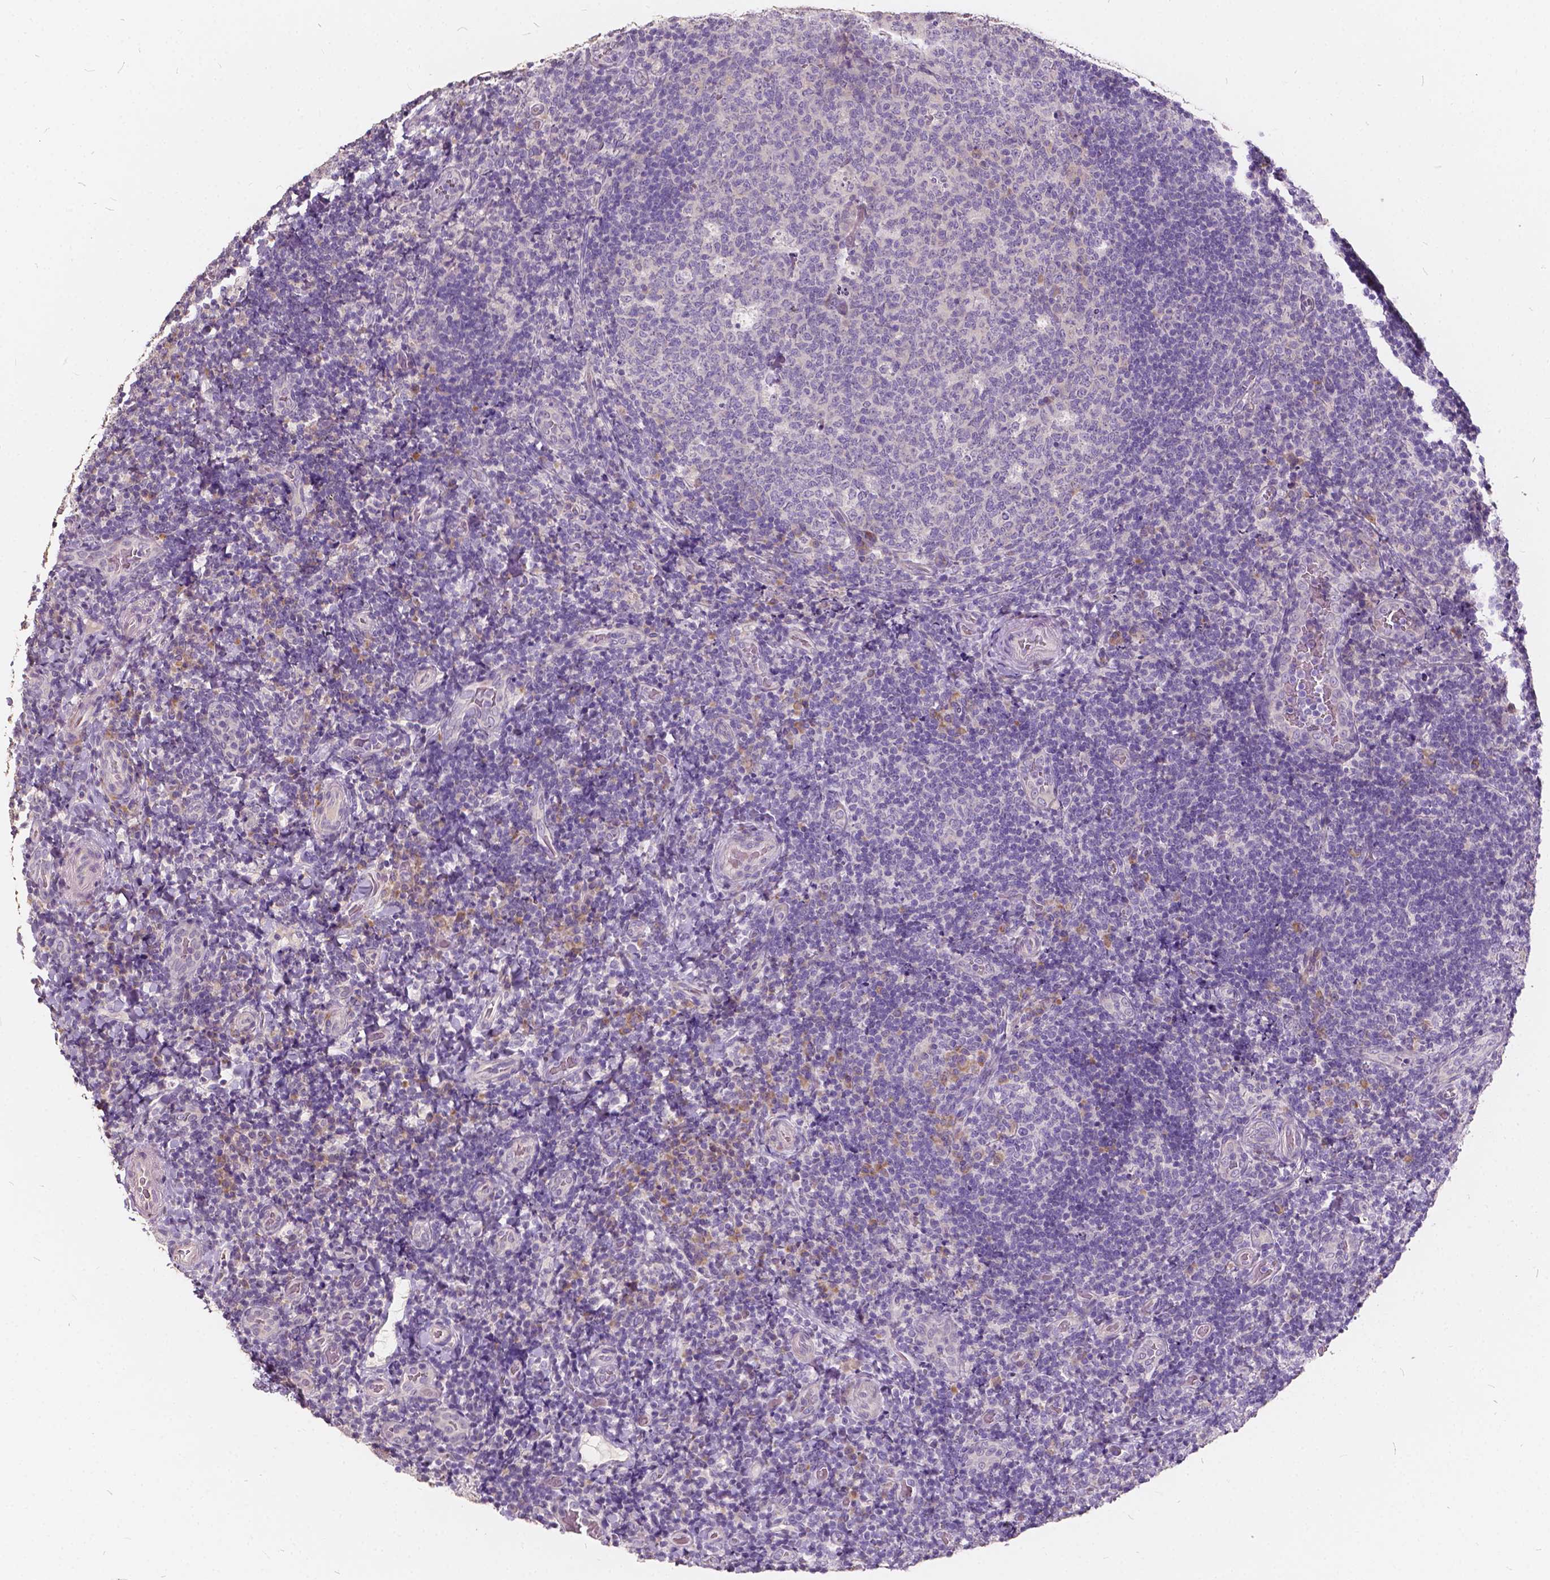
{"staining": {"intensity": "negative", "quantity": "none", "location": "none"}, "tissue": "tonsil", "cell_type": "Germinal center cells", "image_type": "normal", "snomed": [{"axis": "morphology", "description": "Normal tissue, NOS"}, {"axis": "topography", "description": "Tonsil"}], "caption": "Protein analysis of normal tonsil shows no significant staining in germinal center cells.", "gene": "SLC7A8", "patient": {"sex": "male", "age": 17}}